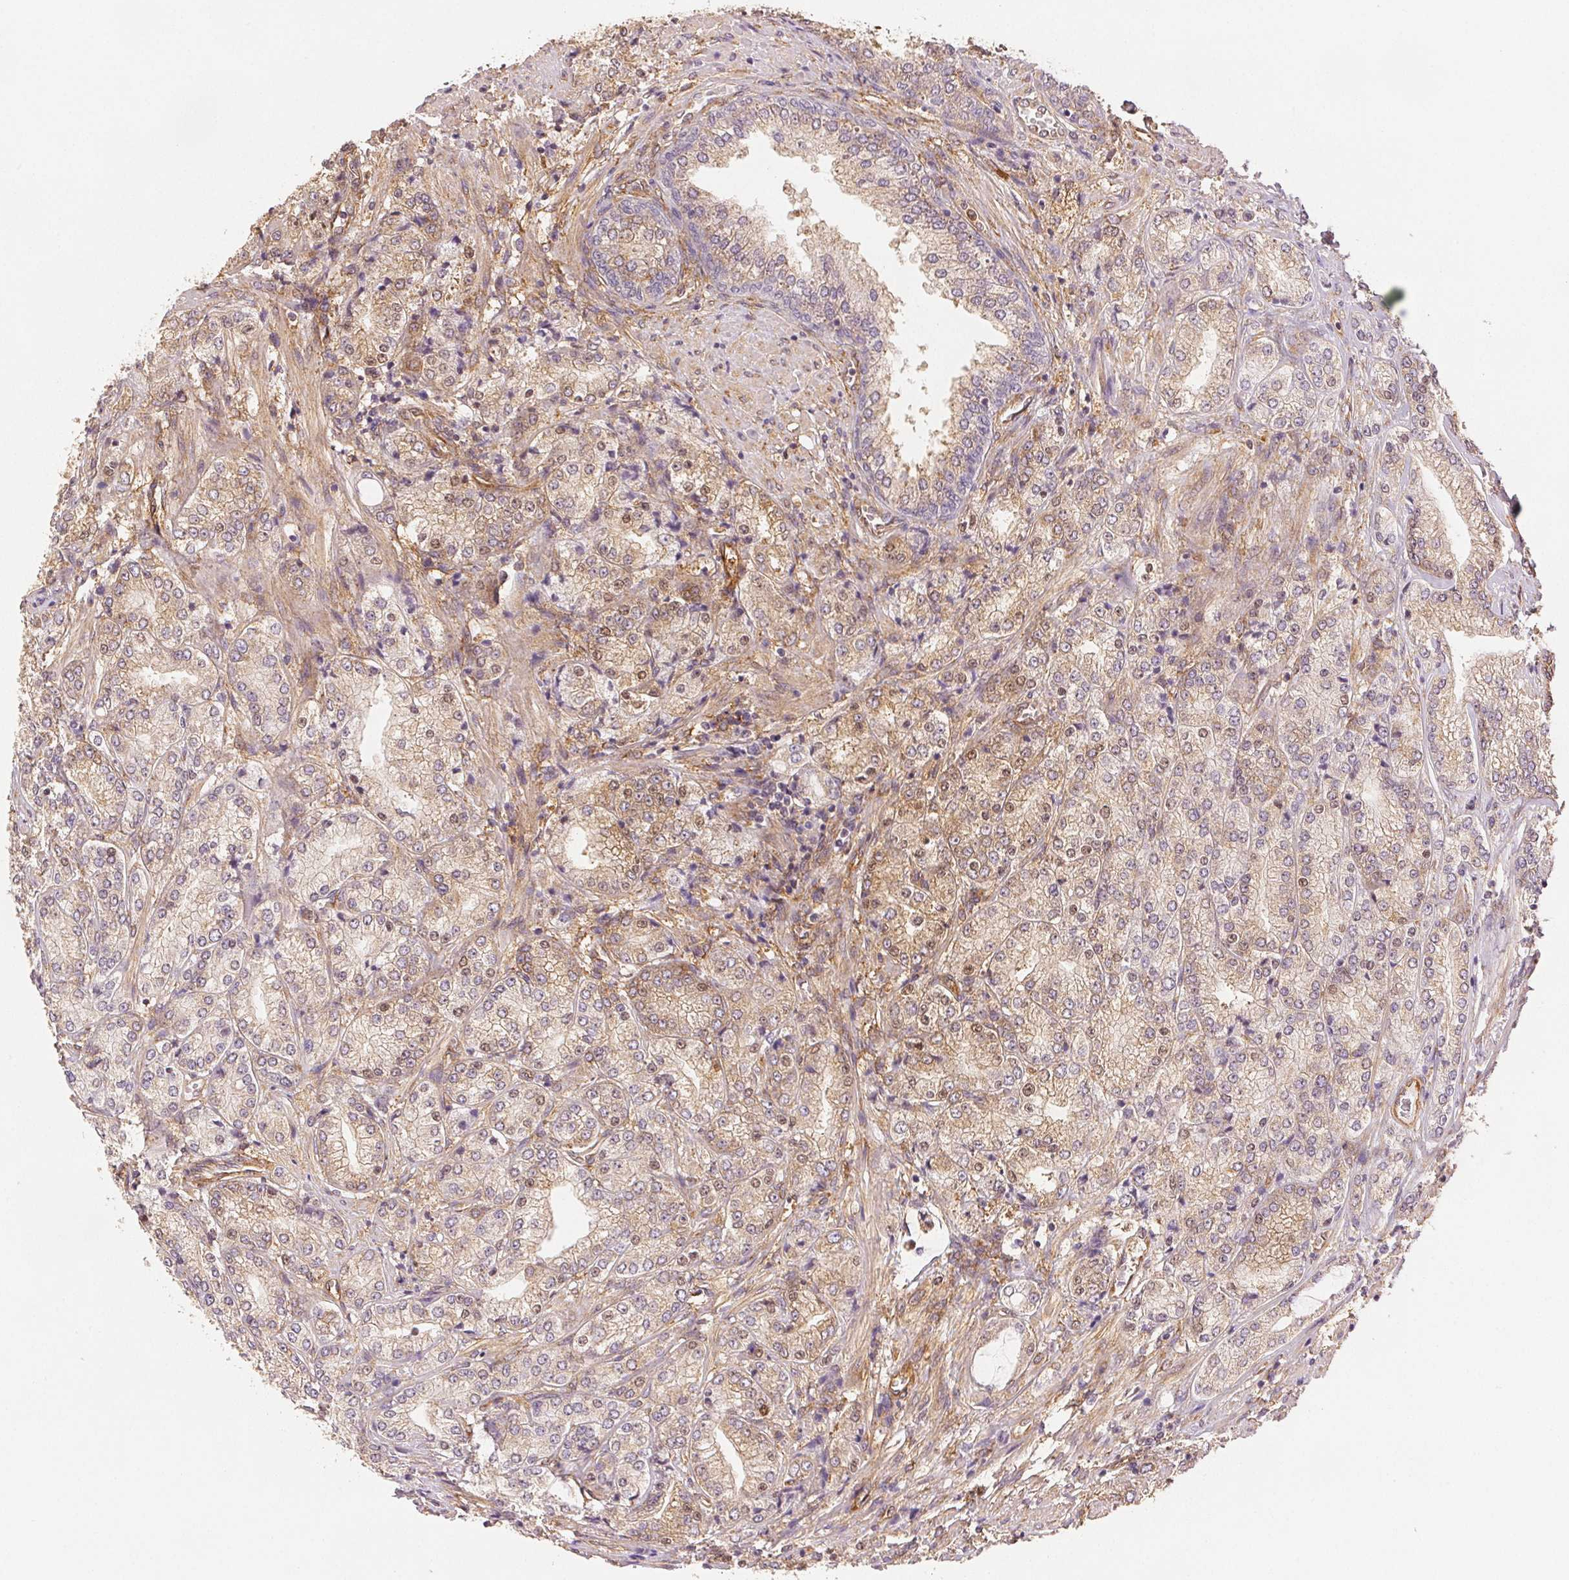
{"staining": {"intensity": "weak", "quantity": ">75%", "location": "cytoplasmic/membranous"}, "tissue": "prostate cancer", "cell_type": "Tumor cells", "image_type": "cancer", "snomed": [{"axis": "morphology", "description": "Adenocarcinoma, NOS"}, {"axis": "topography", "description": "Prostate"}], "caption": "Immunohistochemical staining of human prostate cancer (adenocarcinoma) demonstrates low levels of weak cytoplasmic/membranous protein expression in approximately >75% of tumor cells.", "gene": "DIAPH2", "patient": {"sex": "male", "age": 63}}